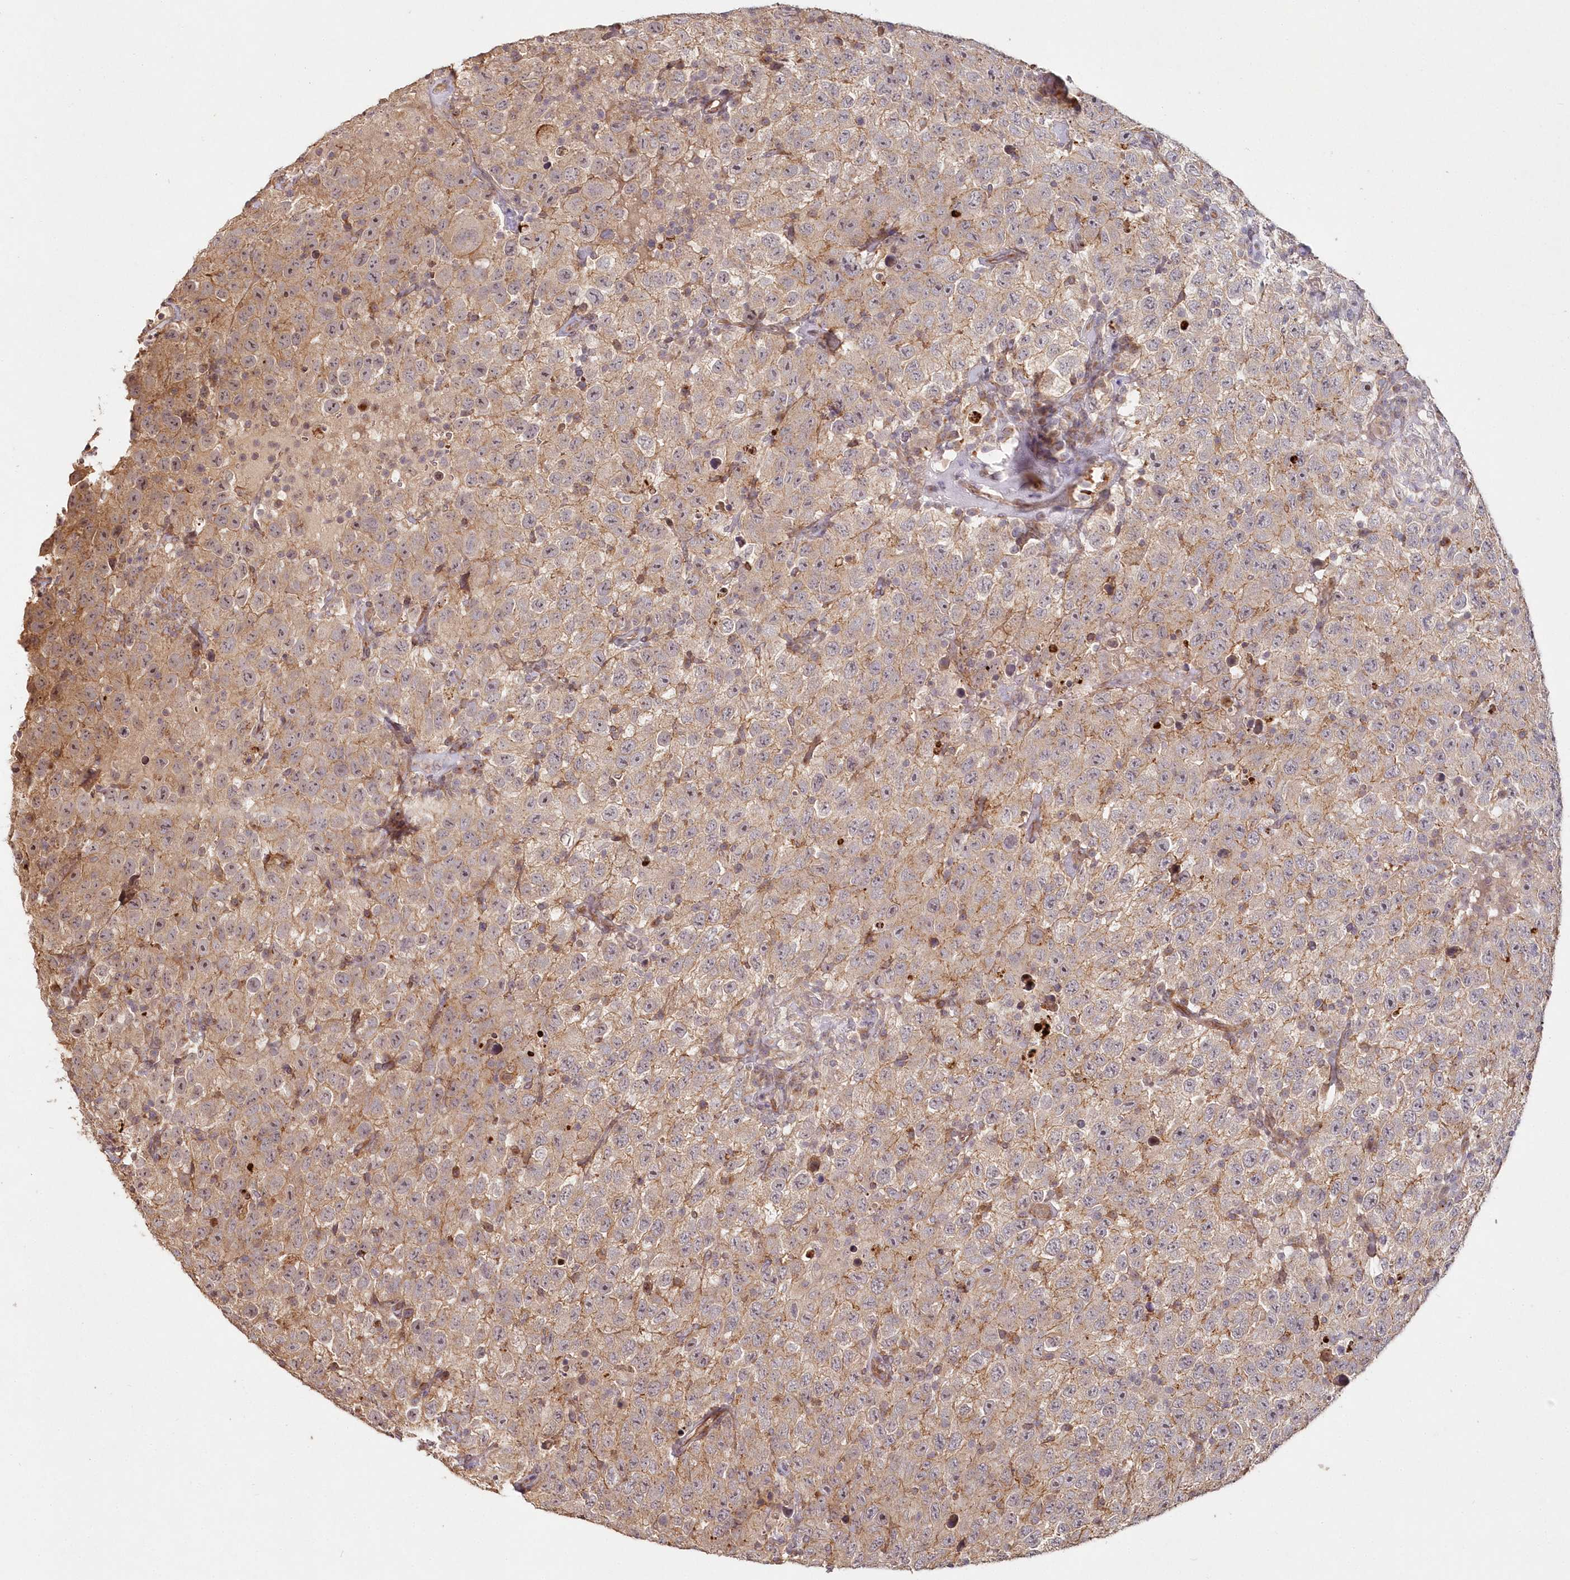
{"staining": {"intensity": "weak", "quantity": ">75%", "location": "cytoplasmic/membranous"}, "tissue": "testis cancer", "cell_type": "Tumor cells", "image_type": "cancer", "snomed": [{"axis": "morphology", "description": "Seminoma, NOS"}, {"axis": "topography", "description": "Testis"}], "caption": "Human testis cancer stained for a protein (brown) displays weak cytoplasmic/membranous positive staining in approximately >75% of tumor cells.", "gene": "HYCC2", "patient": {"sex": "male", "age": 41}}